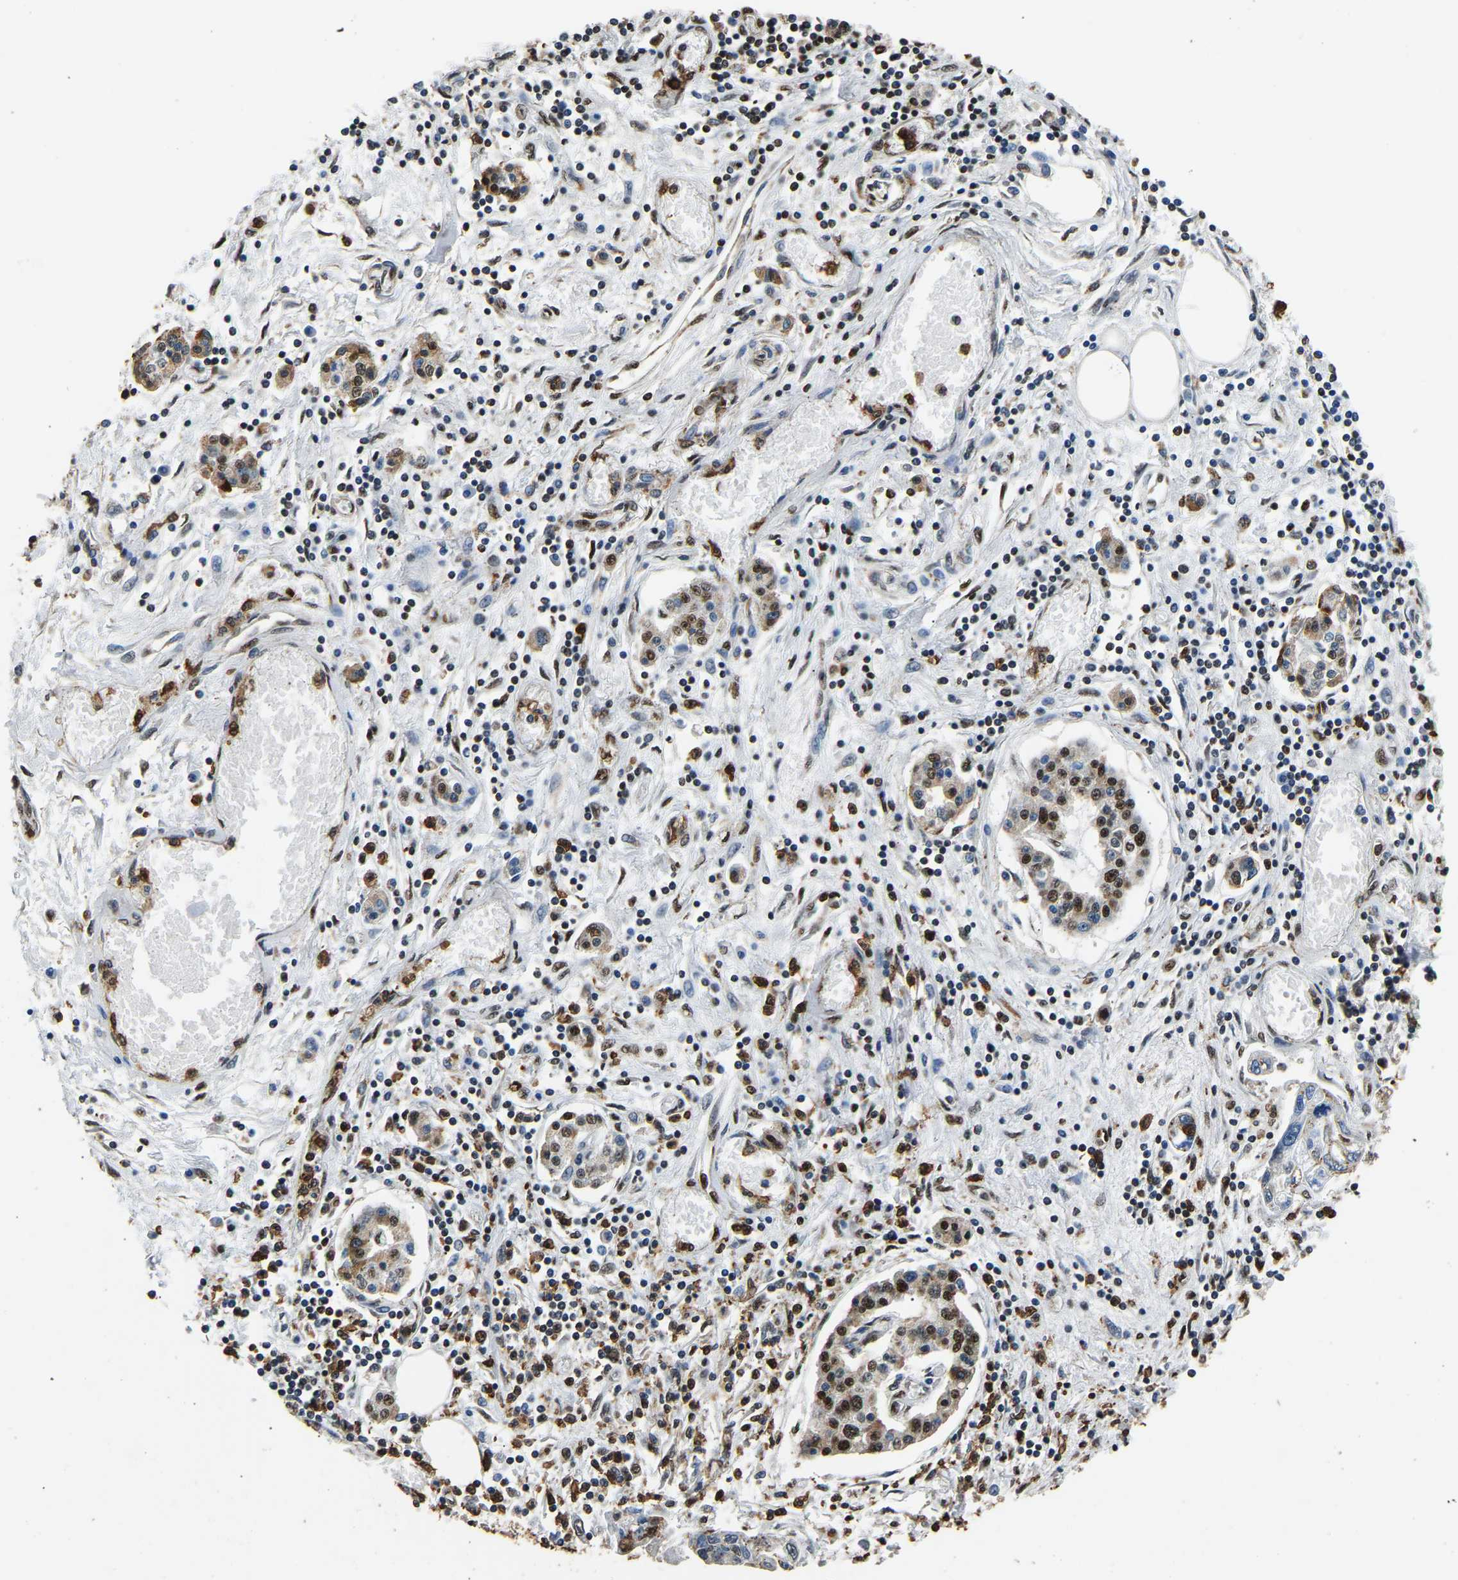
{"staining": {"intensity": "moderate", "quantity": "25%-75%", "location": "nuclear"}, "tissue": "pancreatic cancer", "cell_type": "Tumor cells", "image_type": "cancer", "snomed": [{"axis": "morphology", "description": "Adenocarcinoma, NOS"}, {"axis": "topography", "description": "Pancreas"}], "caption": "A micrograph of adenocarcinoma (pancreatic) stained for a protein demonstrates moderate nuclear brown staining in tumor cells.", "gene": "SAFB", "patient": {"sex": "male", "age": 56}}